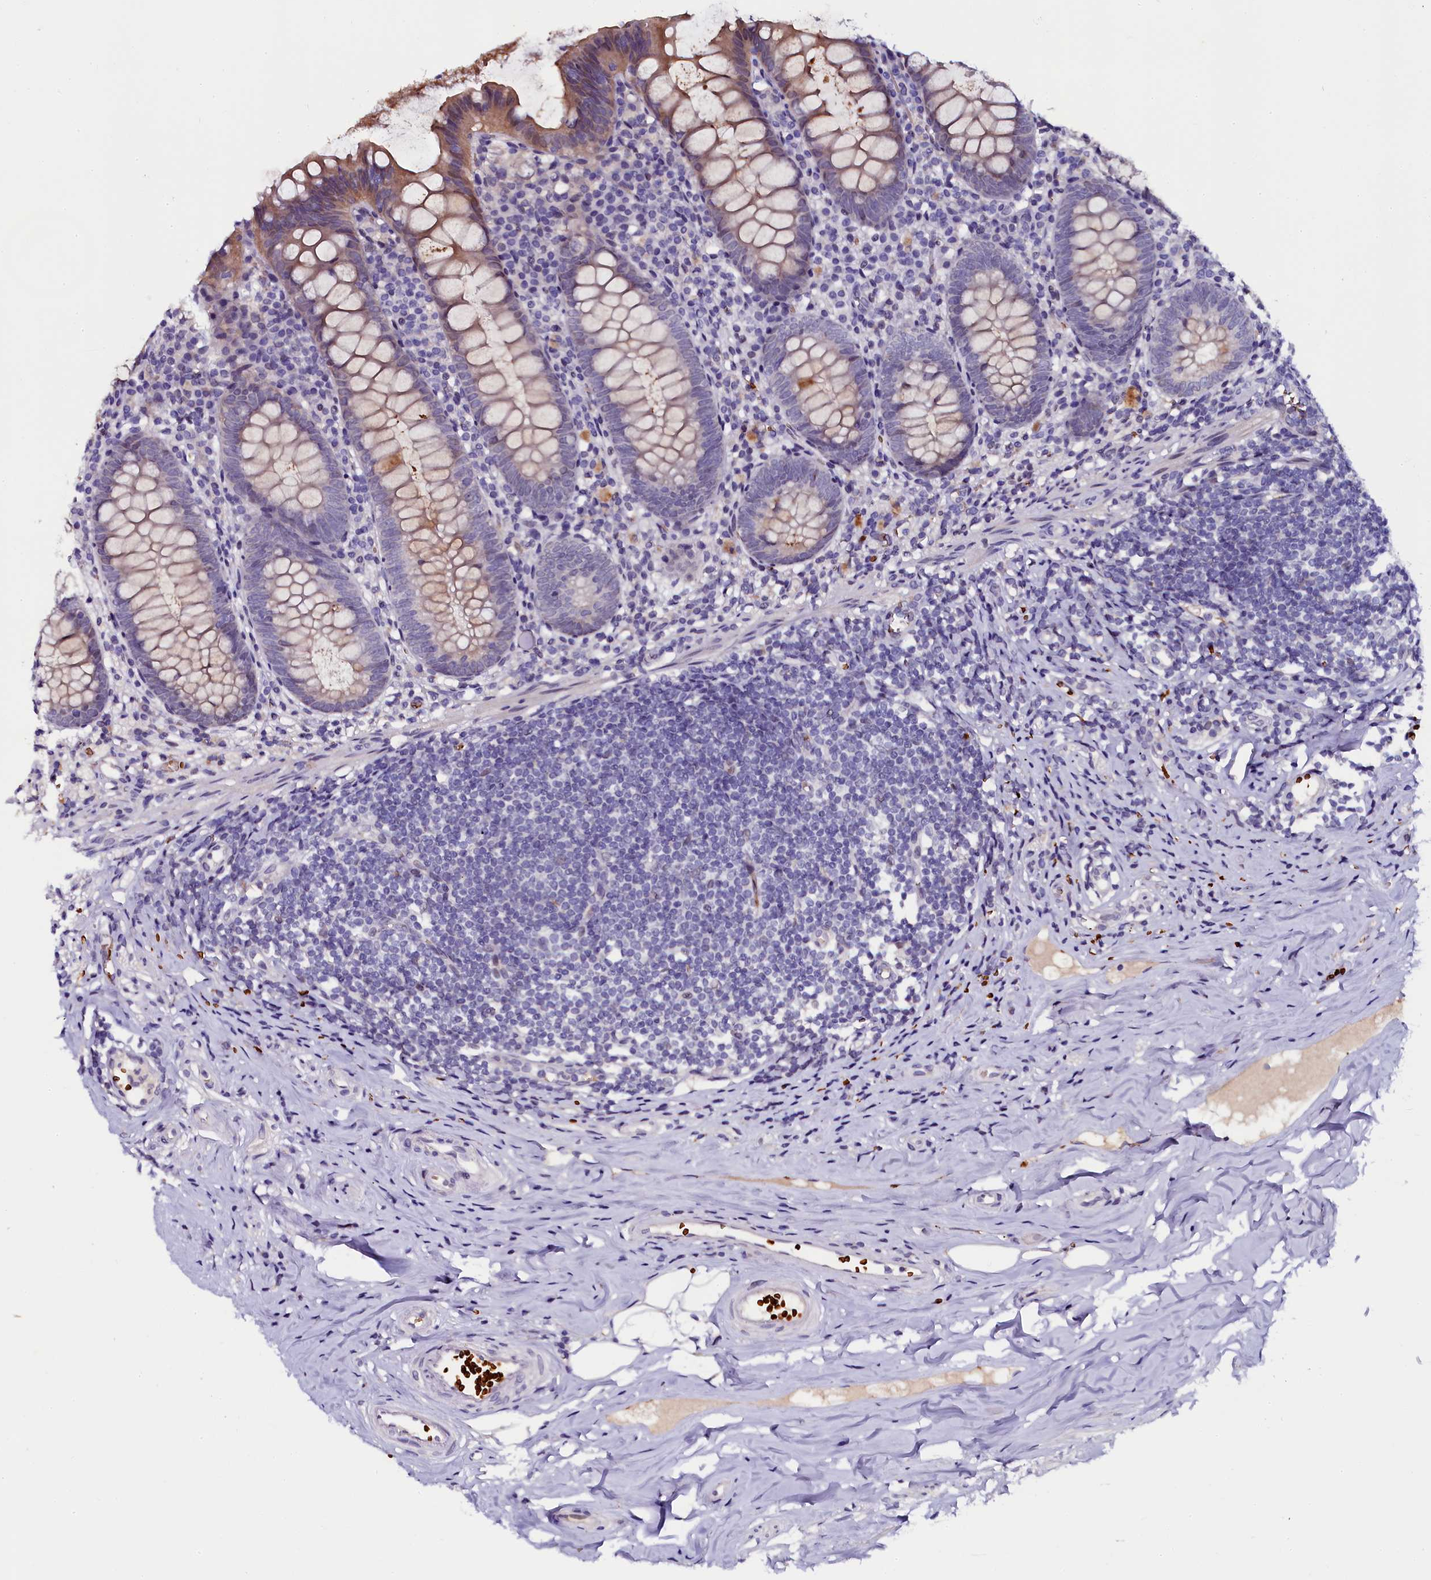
{"staining": {"intensity": "moderate", "quantity": "25%-75%", "location": "cytoplasmic/membranous"}, "tissue": "appendix", "cell_type": "Glandular cells", "image_type": "normal", "snomed": [{"axis": "morphology", "description": "Normal tissue, NOS"}, {"axis": "topography", "description": "Appendix"}], "caption": "A medium amount of moderate cytoplasmic/membranous positivity is seen in about 25%-75% of glandular cells in unremarkable appendix.", "gene": "CTDSPL2", "patient": {"sex": "female", "age": 51}}